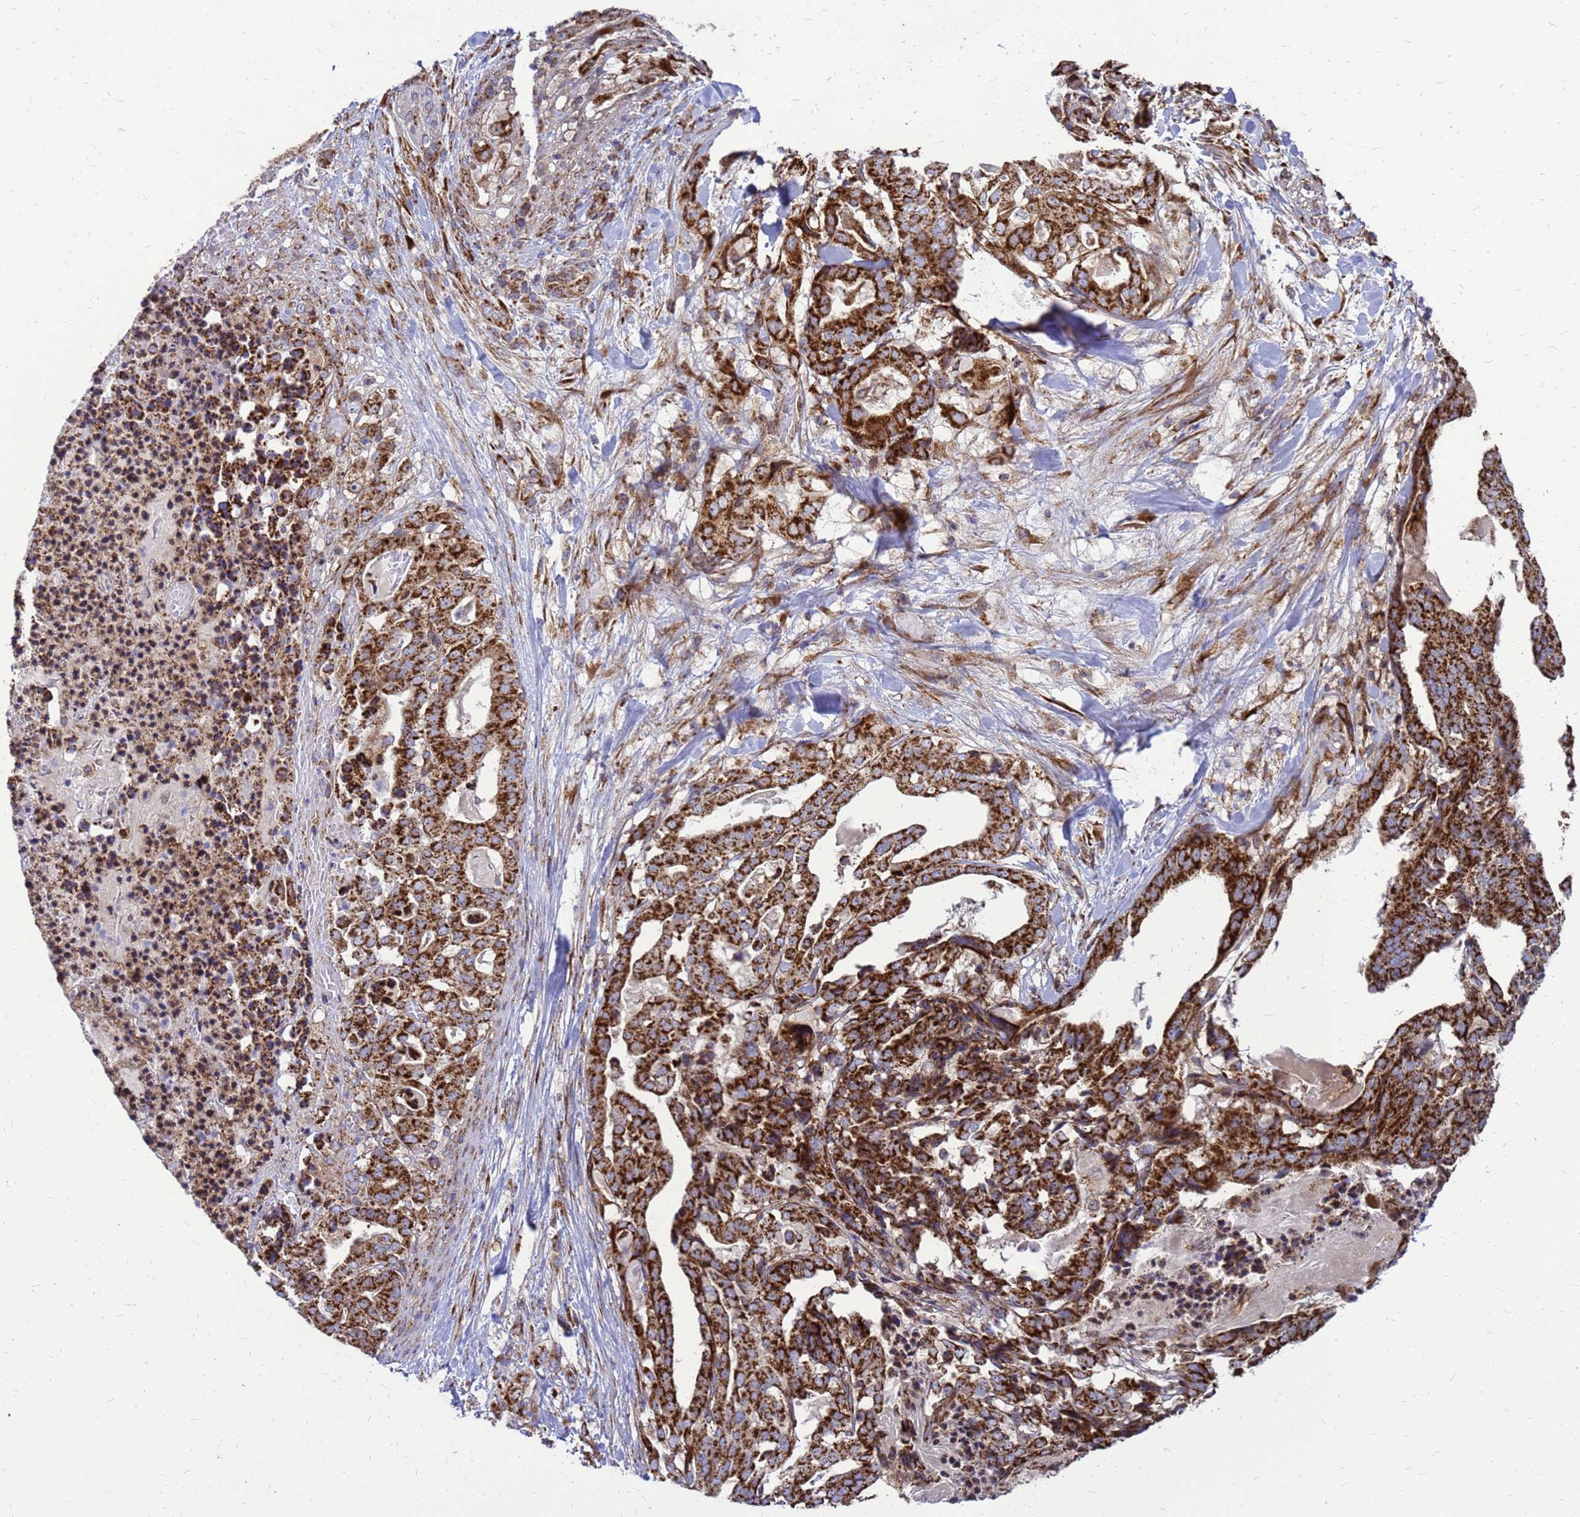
{"staining": {"intensity": "strong", "quantity": ">75%", "location": "cytoplasmic/membranous"}, "tissue": "stomach cancer", "cell_type": "Tumor cells", "image_type": "cancer", "snomed": [{"axis": "morphology", "description": "Adenocarcinoma, NOS"}, {"axis": "topography", "description": "Stomach"}], "caption": "This histopathology image shows stomach adenocarcinoma stained with IHC to label a protein in brown. The cytoplasmic/membranous of tumor cells show strong positivity for the protein. Nuclei are counter-stained blue.", "gene": "FSTL4", "patient": {"sex": "male", "age": 48}}